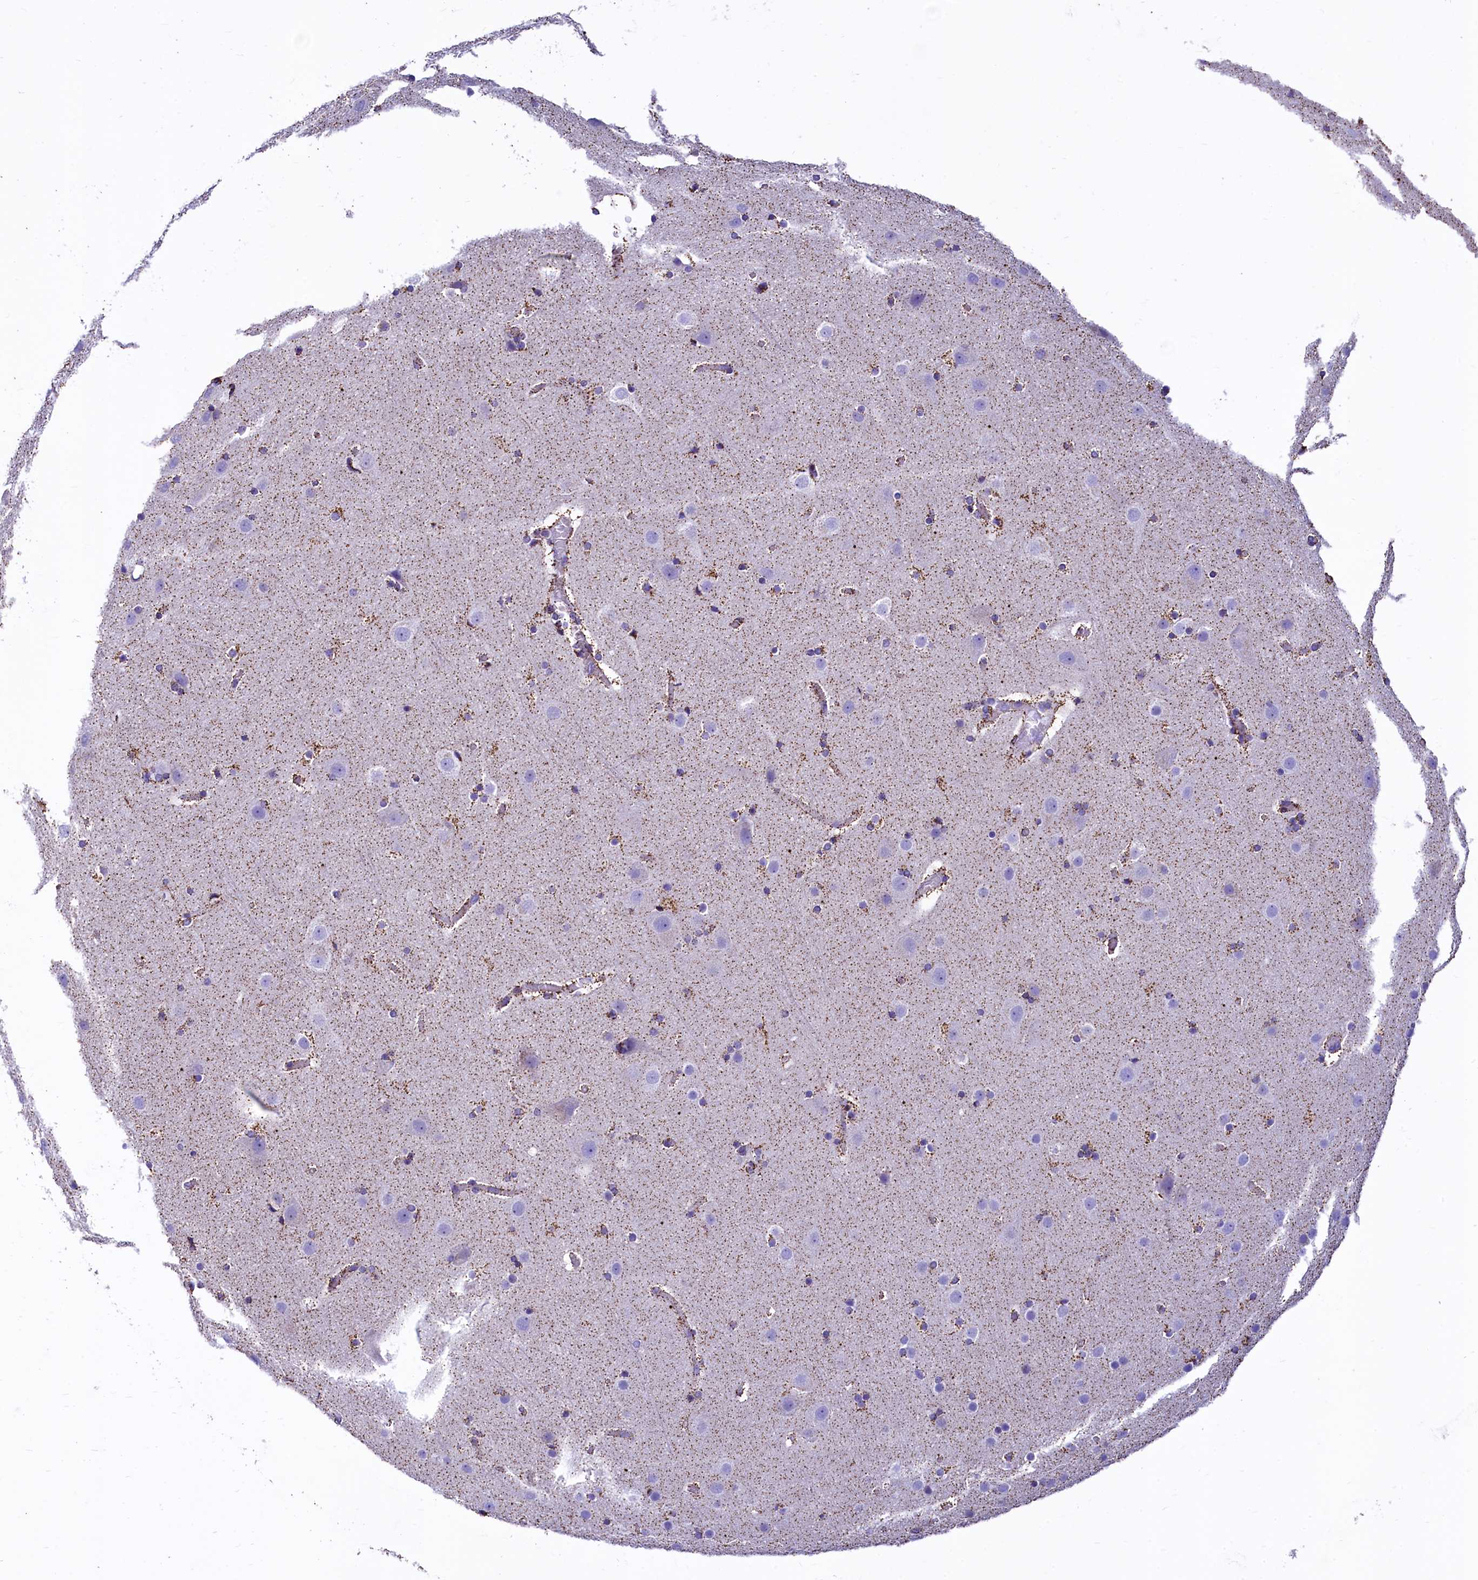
{"staining": {"intensity": "negative", "quantity": "none", "location": "none"}, "tissue": "cerebral cortex", "cell_type": "Endothelial cells", "image_type": "normal", "snomed": [{"axis": "morphology", "description": "Normal tissue, NOS"}, {"axis": "topography", "description": "Cerebral cortex"}], "caption": "Protein analysis of unremarkable cerebral cortex reveals no significant expression in endothelial cells.", "gene": "VWCE", "patient": {"sex": "male", "age": 57}}